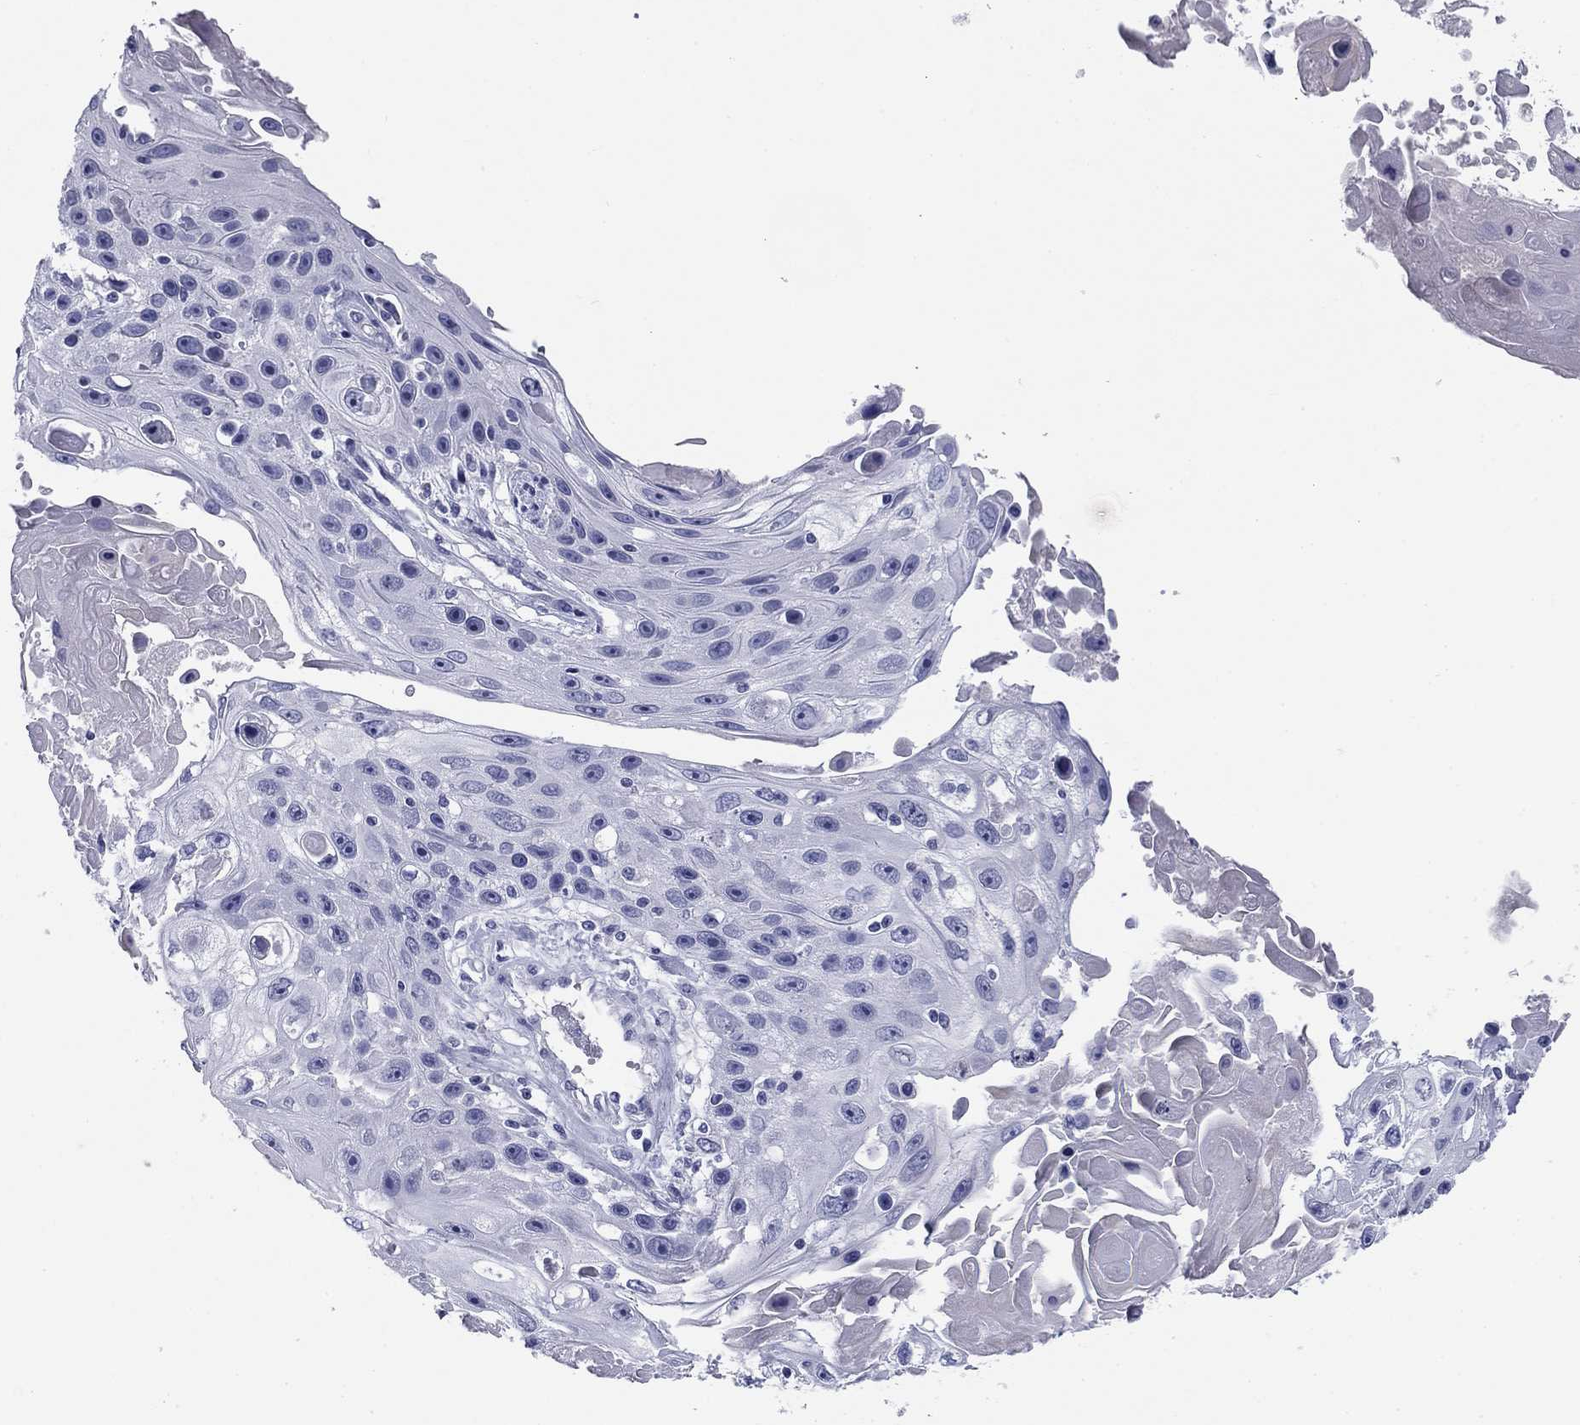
{"staining": {"intensity": "negative", "quantity": "none", "location": "none"}, "tissue": "skin cancer", "cell_type": "Tumor cells", "image_type": "cancer", "snomed": [{"axis": "morphology", "description": "Squamous cell carcinoma, NOS"}, {"axis": "topography", "description": "Skin"}], "caption": "IHC image of human squamous cell carcinoma (skin) stained for a protein (brown), which shows no expression in tumor cells. Brightfield microscopy of immunohistochemistry (IHC) stained with DAB (brown) and hematoxylin (blue), captured at high magnification.", "gene": "KCNH1", "patient": {"sex": "male", "age": 82}}